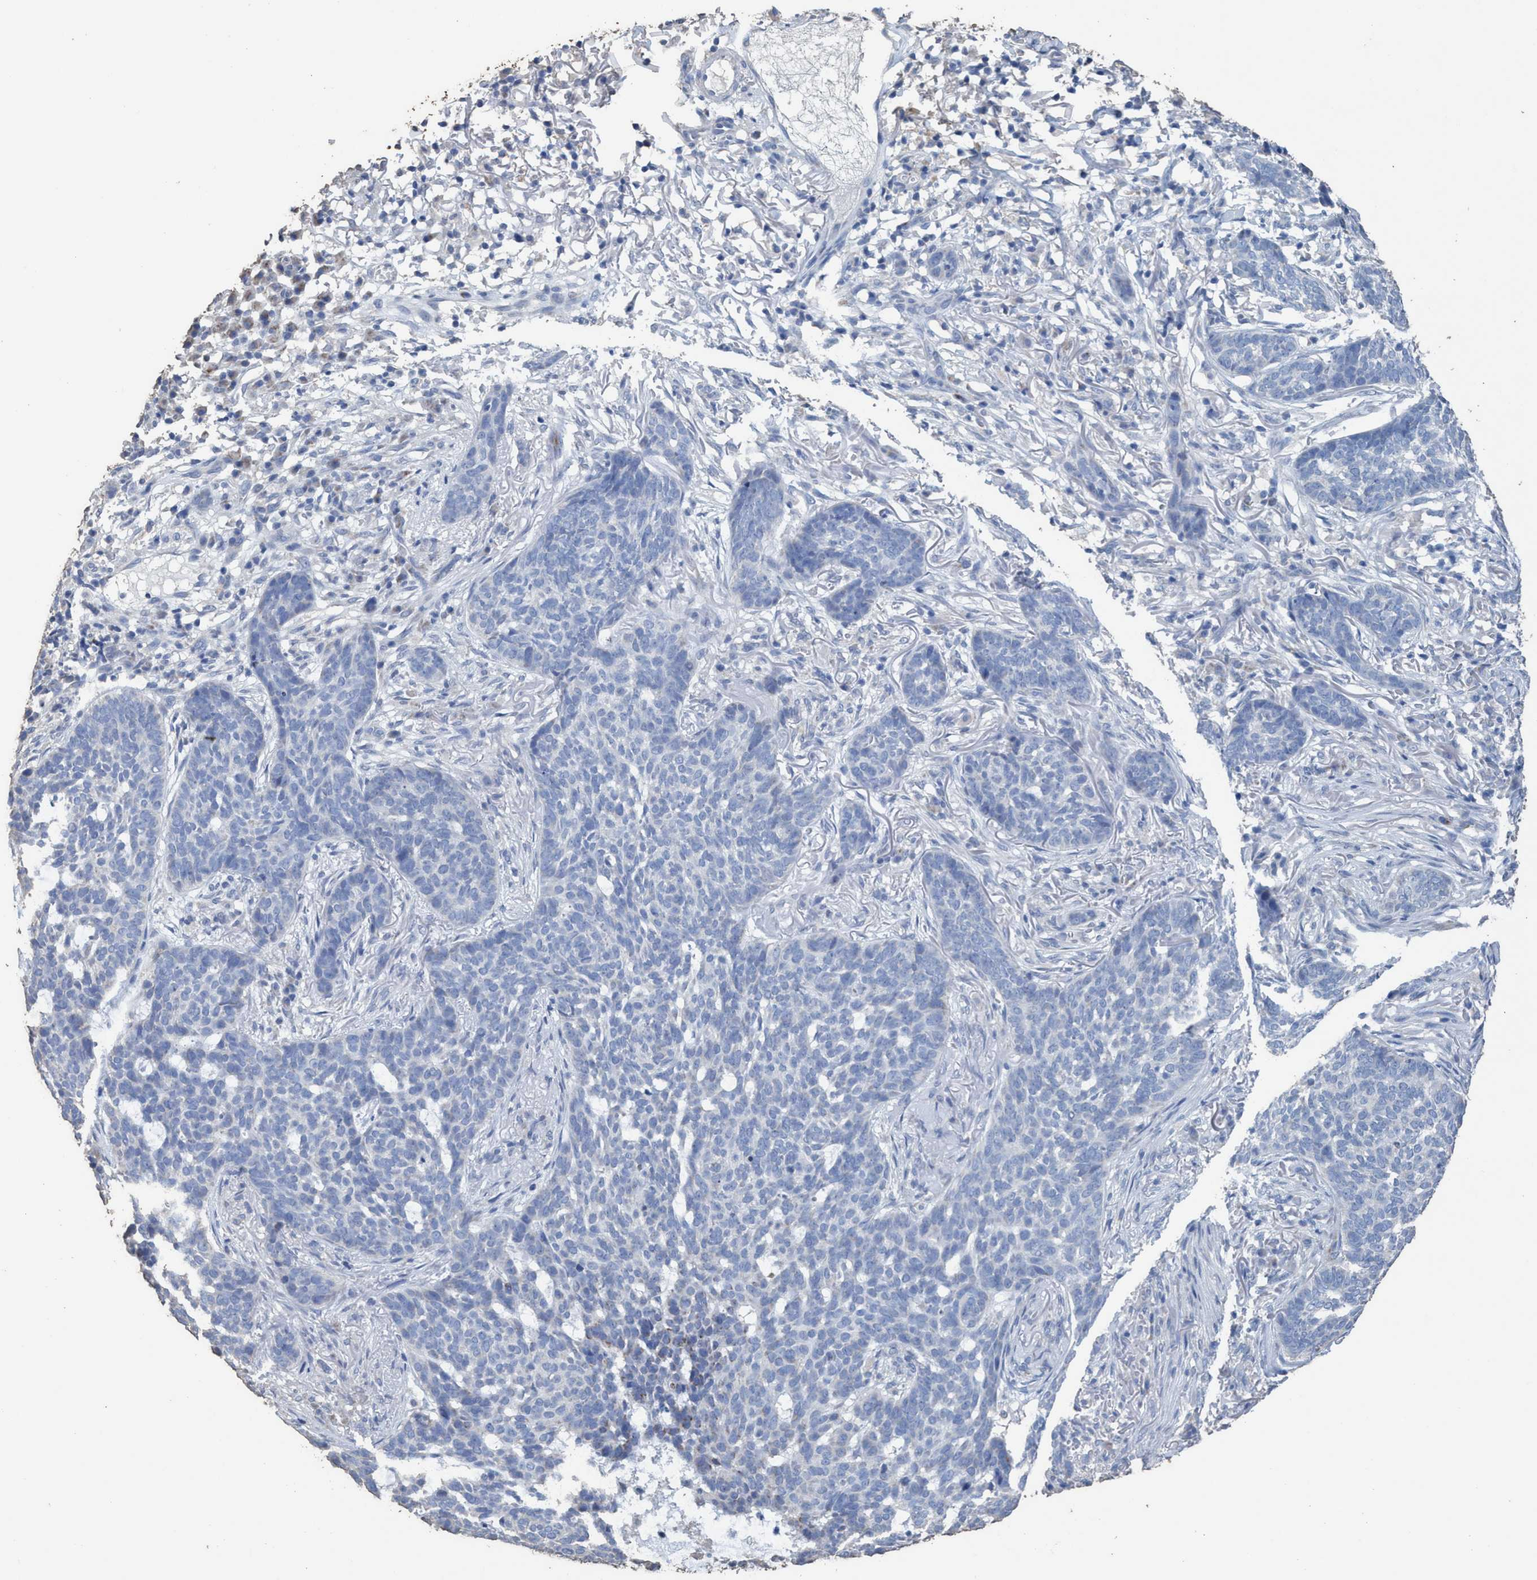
{"staining": {"intensity": "negative", "quantity": "none", "location": "none"}, "tissue": "skin cancer", "cell_type": "Tumor cells", "image_type": "cancer", "snomed": [{"axis": "morphology", "description": "Basal cell carcinoma"}, {"axis": "topography", "description": "Skin"}], "caption": "IHC of human skin cancer (basal cell carcinoma) reveals no expression in tumor cells.", "gene": "RSAD1", "patient": {"sex": "male", "age": 85}}